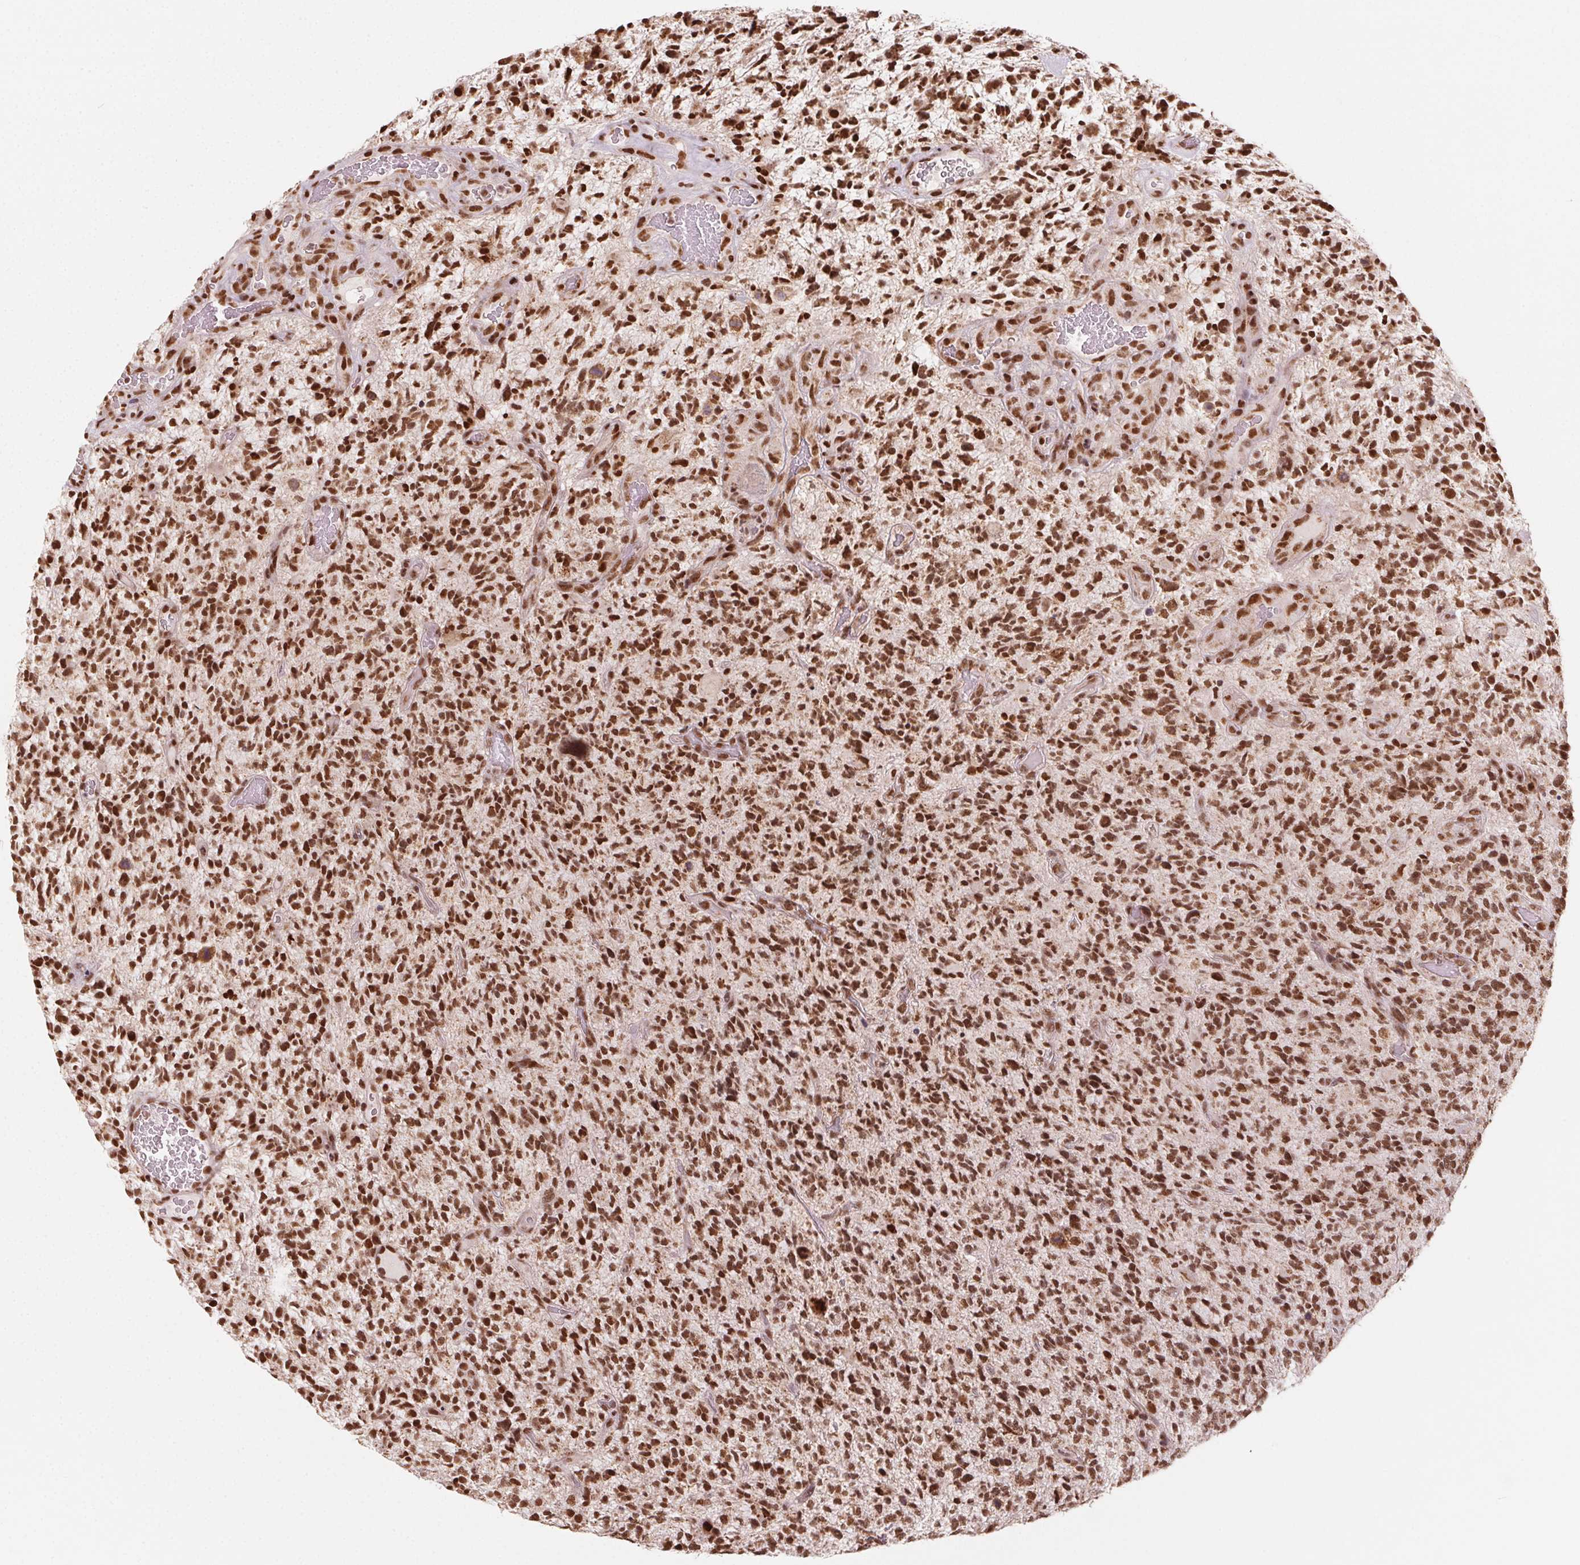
{"staining": {"intensity": "strong", "quantity": ">75%", "location": "nuclear"}, "tissue": "glioma", "cell_type": "Tumor cells", "image_type": "cancer", "snomed": [{"axis": "morphology", "description": "Glioma, malignant, High grade"}, {"axis": "topography", "description": "Brain"}], "caption": "This image demonstrates IHC staining of malignant glioma (high-grade), with high strong nuclear expression in about >75% of tumor cells.", "gene": "TOPORS", "patient": {"sex": "female", "age": 71}}